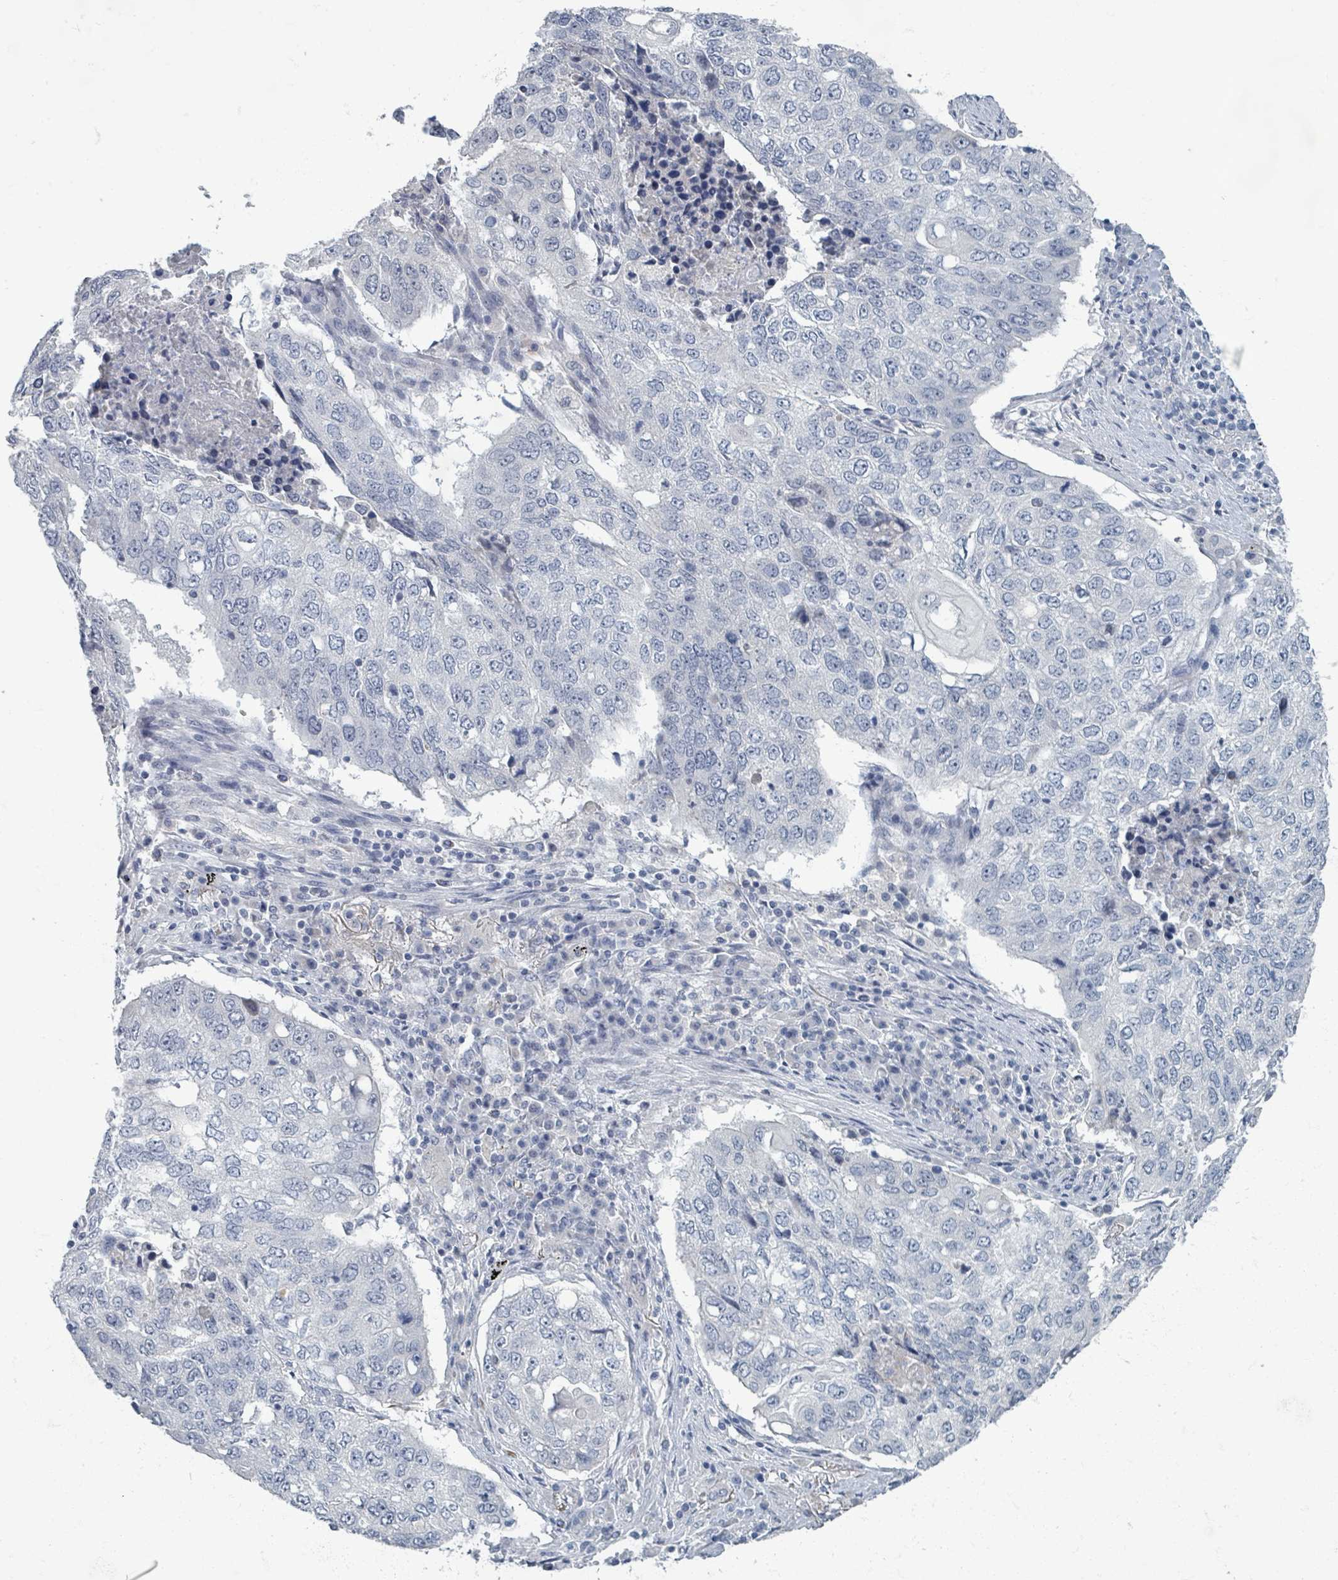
{"staining": {"intensity": "negative", "quantity": "none", "location": "none"}, "tissue": "lung cancer", "cell_type": "Tumor cells", "image_type": "cancer", "snomed": [{"axis": "morphology", "description": "Squamous cell carcinoma, NOS"}, {"axis": "topography", "description": "Lung"}], "caption": "Human squamous cell carcinoma (lung) stained for a protein using immunohistochemistry (IHC) demonstrates no positivity in tumor cells.", "gene": "WNT11", "patient": {"sex": "female", "age": 63}}